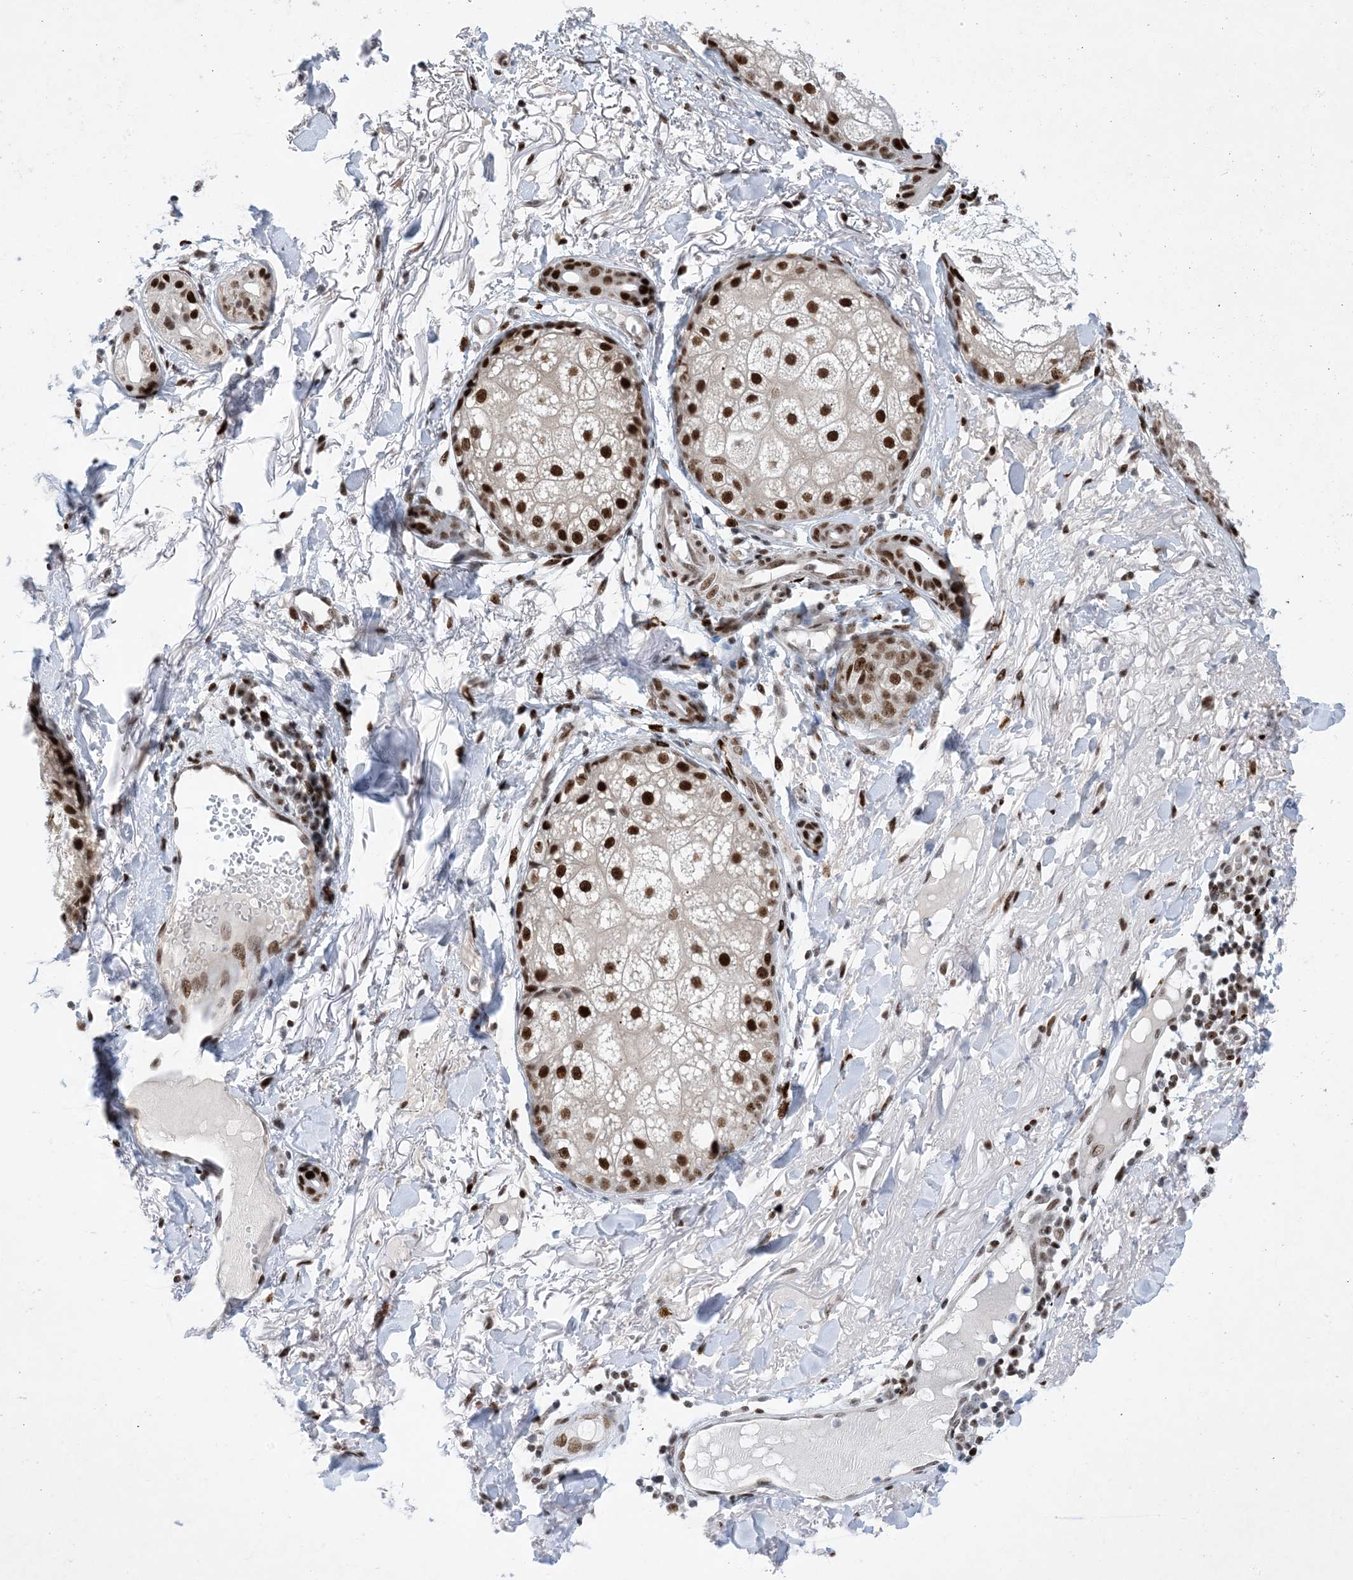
{"staining": {"intensity": "strong", "quantity": ">75%", "location": "nuclear"}, "tissue": "skin cancer", "cell_type": "Tumor cells", "image_type": "cancer", "snomed": [{"axis": "morphology", "description": "Basal cell carcinoma"}, {"axis": "topography", "description": "Skin"}], "caption": "Immunohistochemical staining of human basal cell carcinoma (skin) shows high levels of strong nuclear protein staining in approximately >75% of tumor cells.", "gene": "TSPYL1", "patient": {"sex": "male", "age": 85}}